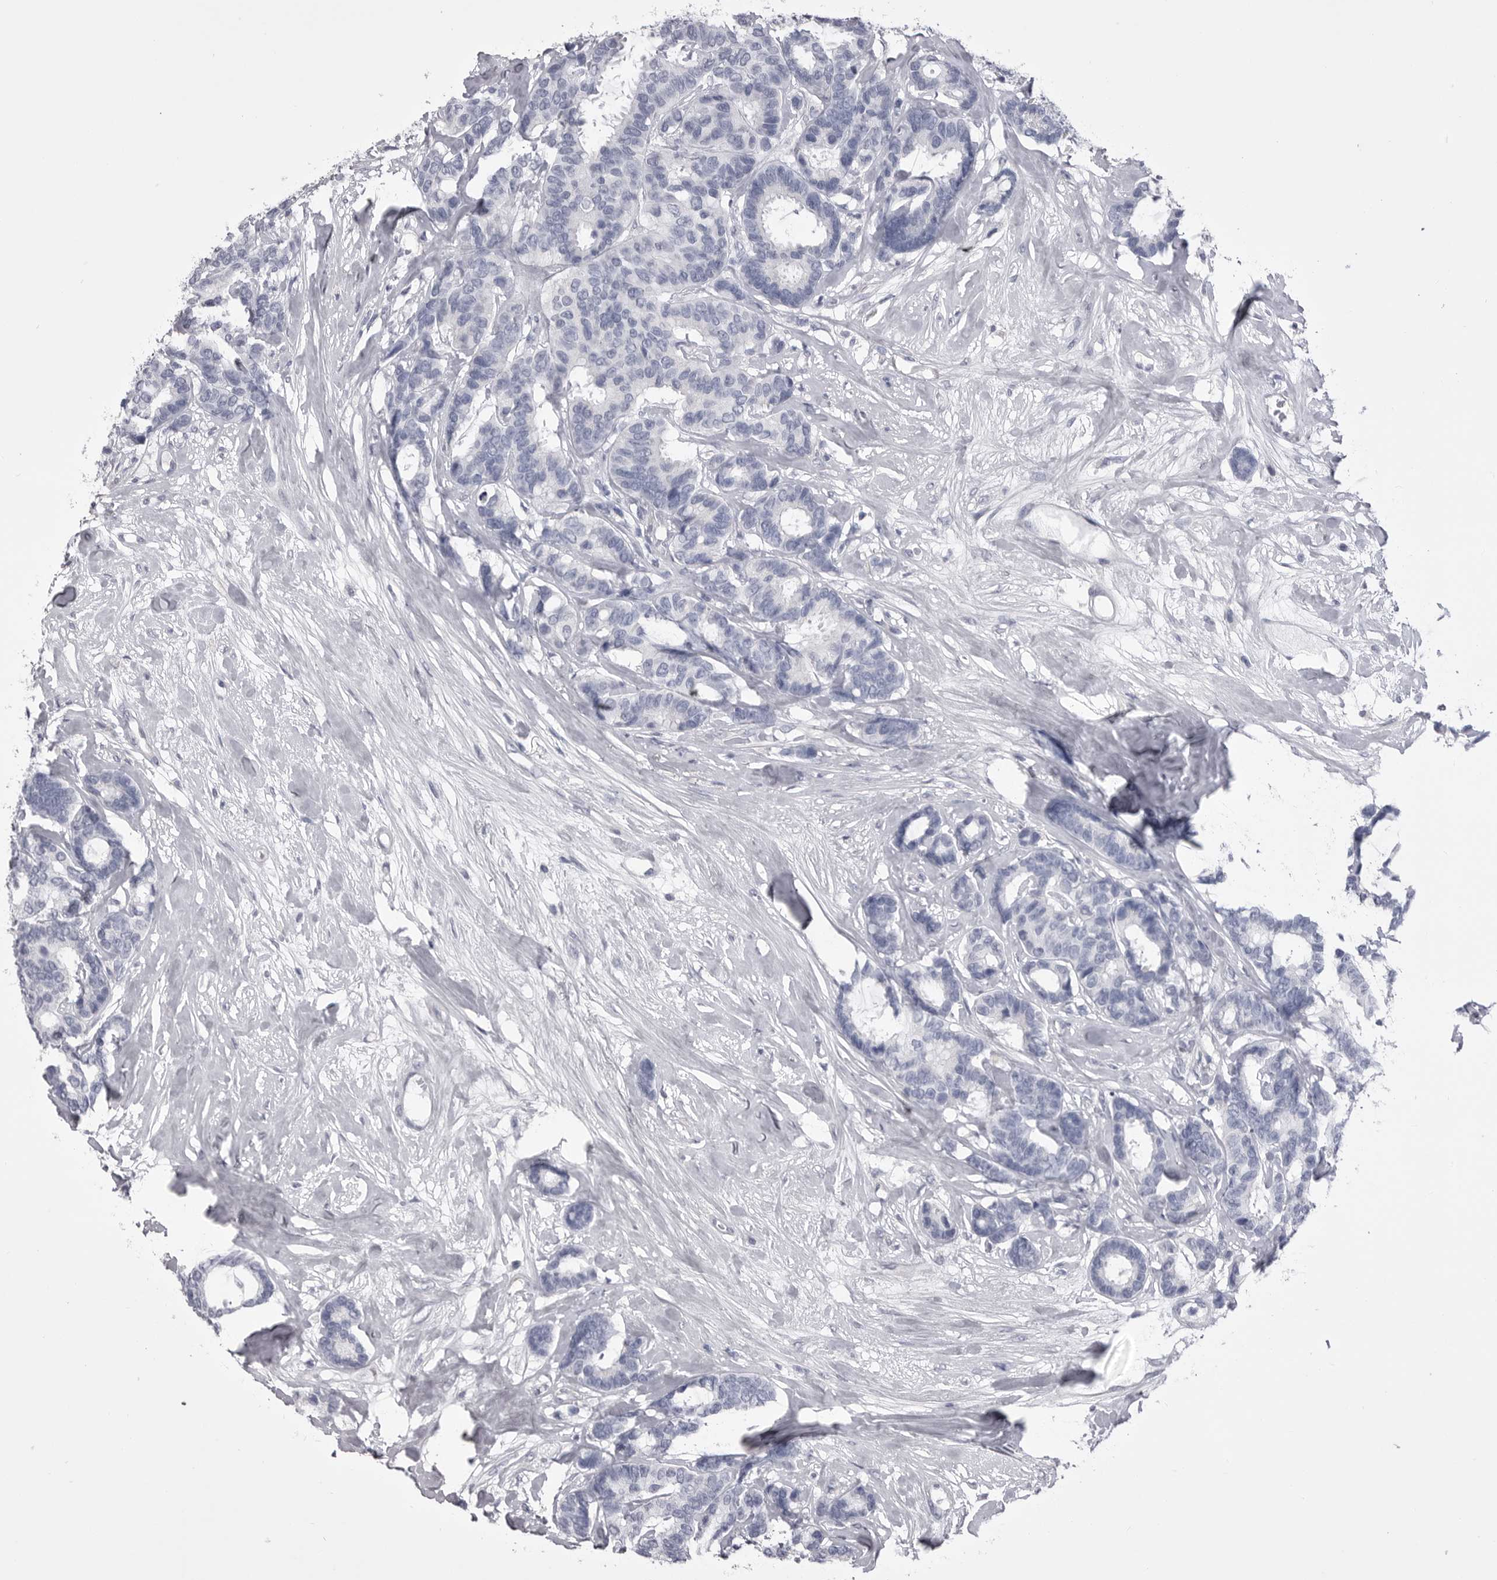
{"staining": {"intensity": "negative", "quantity": "none", "location": "none"}, "tissue": "breast cancer", "cell_type": "Tumor cells", "image_type": "cancer", "snomed": [{"axis": "morphology", "description": "Duct carcinoma"}, {"axis": "topography", "description": "Breast"}], "caption": "DAB (3,3'-diaminobenzidine) immunohistochemical staining of breast cancer reveals no significant expression in tumor cells.", "gene": "ANK2", "patient": {"sex": "female", "age": 87}}